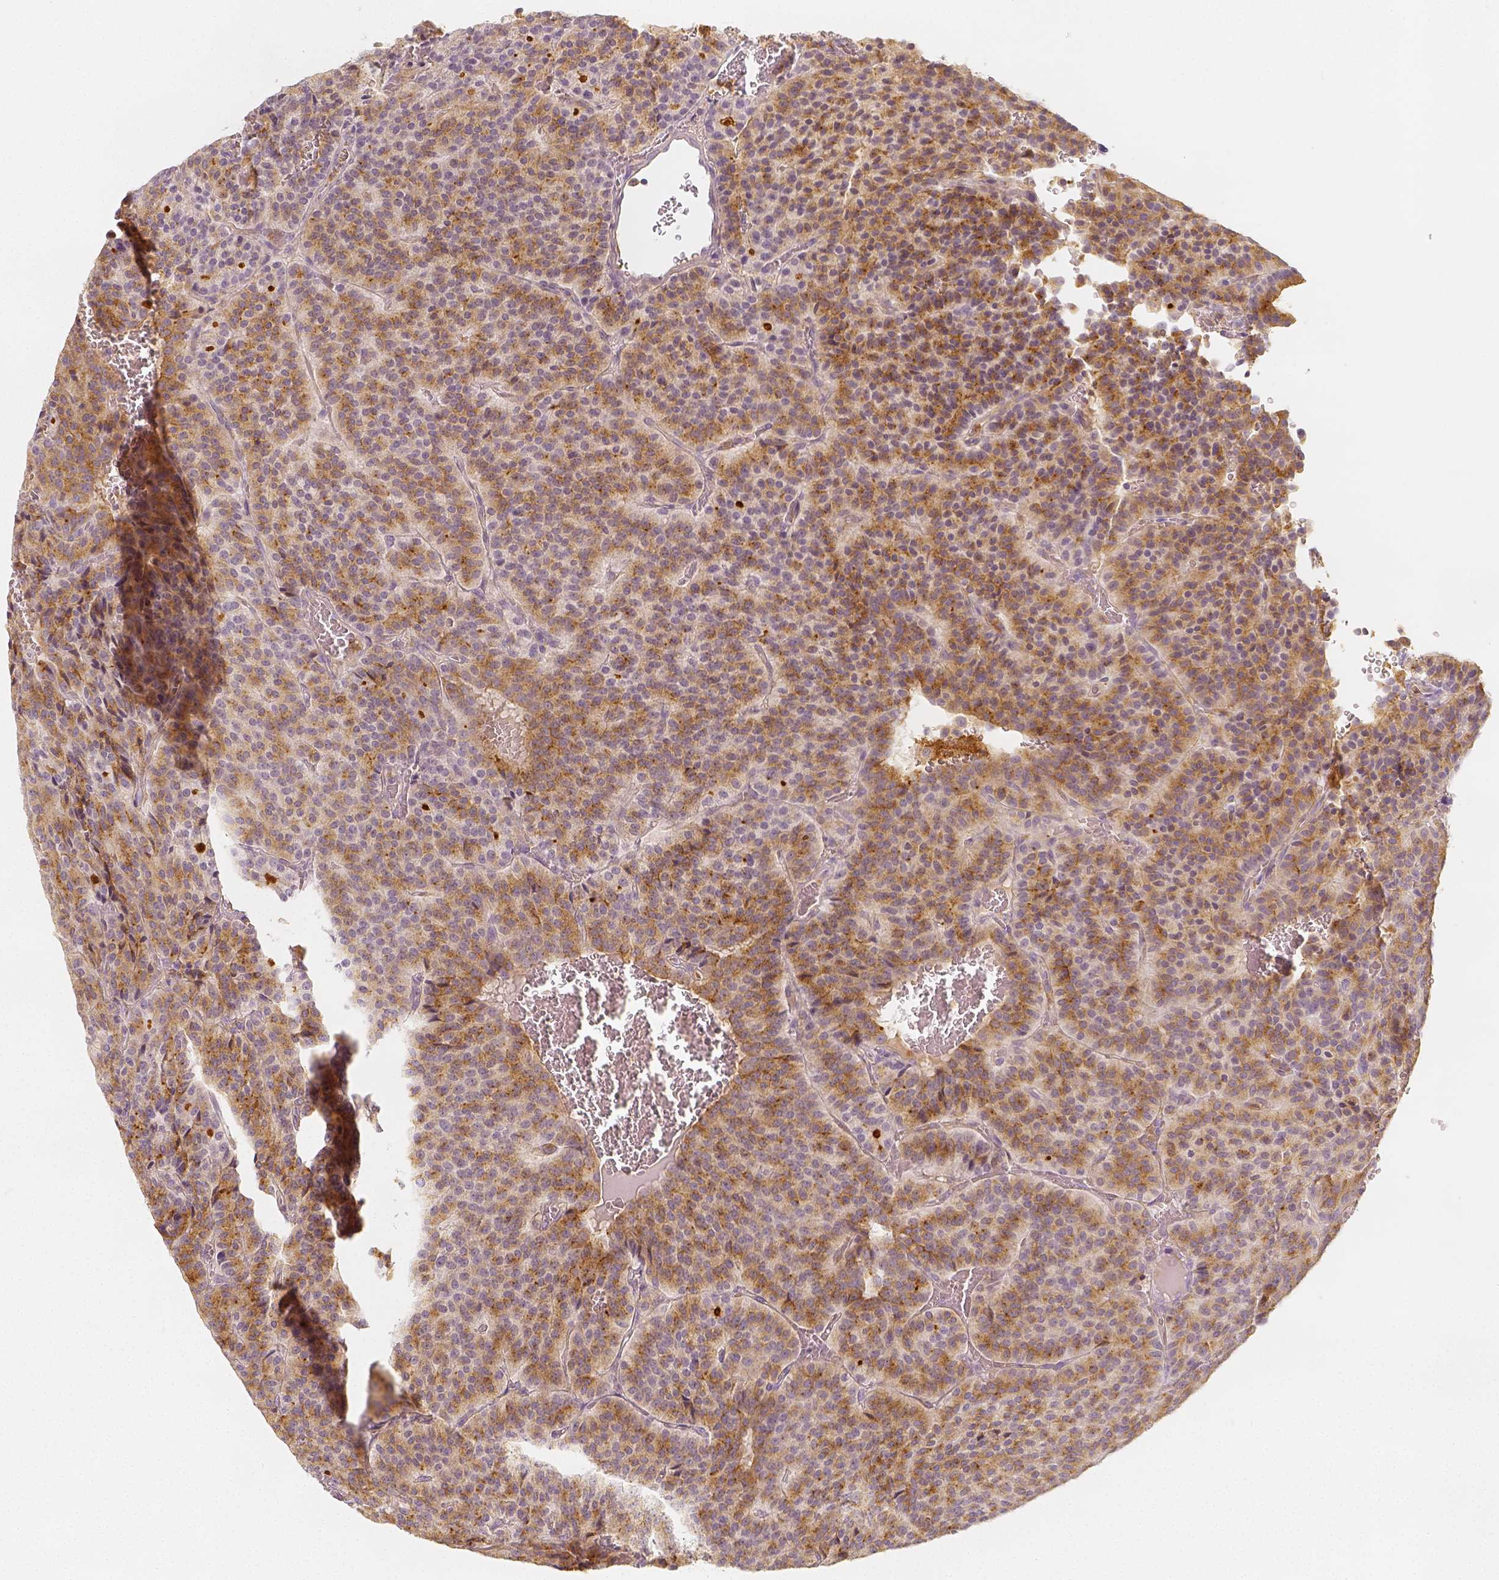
{"staining": {"intensity": "moderate", "quantity": ">75%", "location": "cytoplasmic/membranous"}, "tissue": "carcinoid", "cell_type": "Tumor cells", "image_type": "cancer", "snomed": [{"axis": "morphology", "description": "Carcinoid, malignant, NOS"}, {"axis": "topography", "description": "Lung"}], "caption": "Immunohistochemical staining of carcinoid shows moderate cytoplasmic/membranous protein expression in approximately >75% of tumor cells.", "gene": "PTPRJ", "patient": {"sex": "male", "age": 70}}